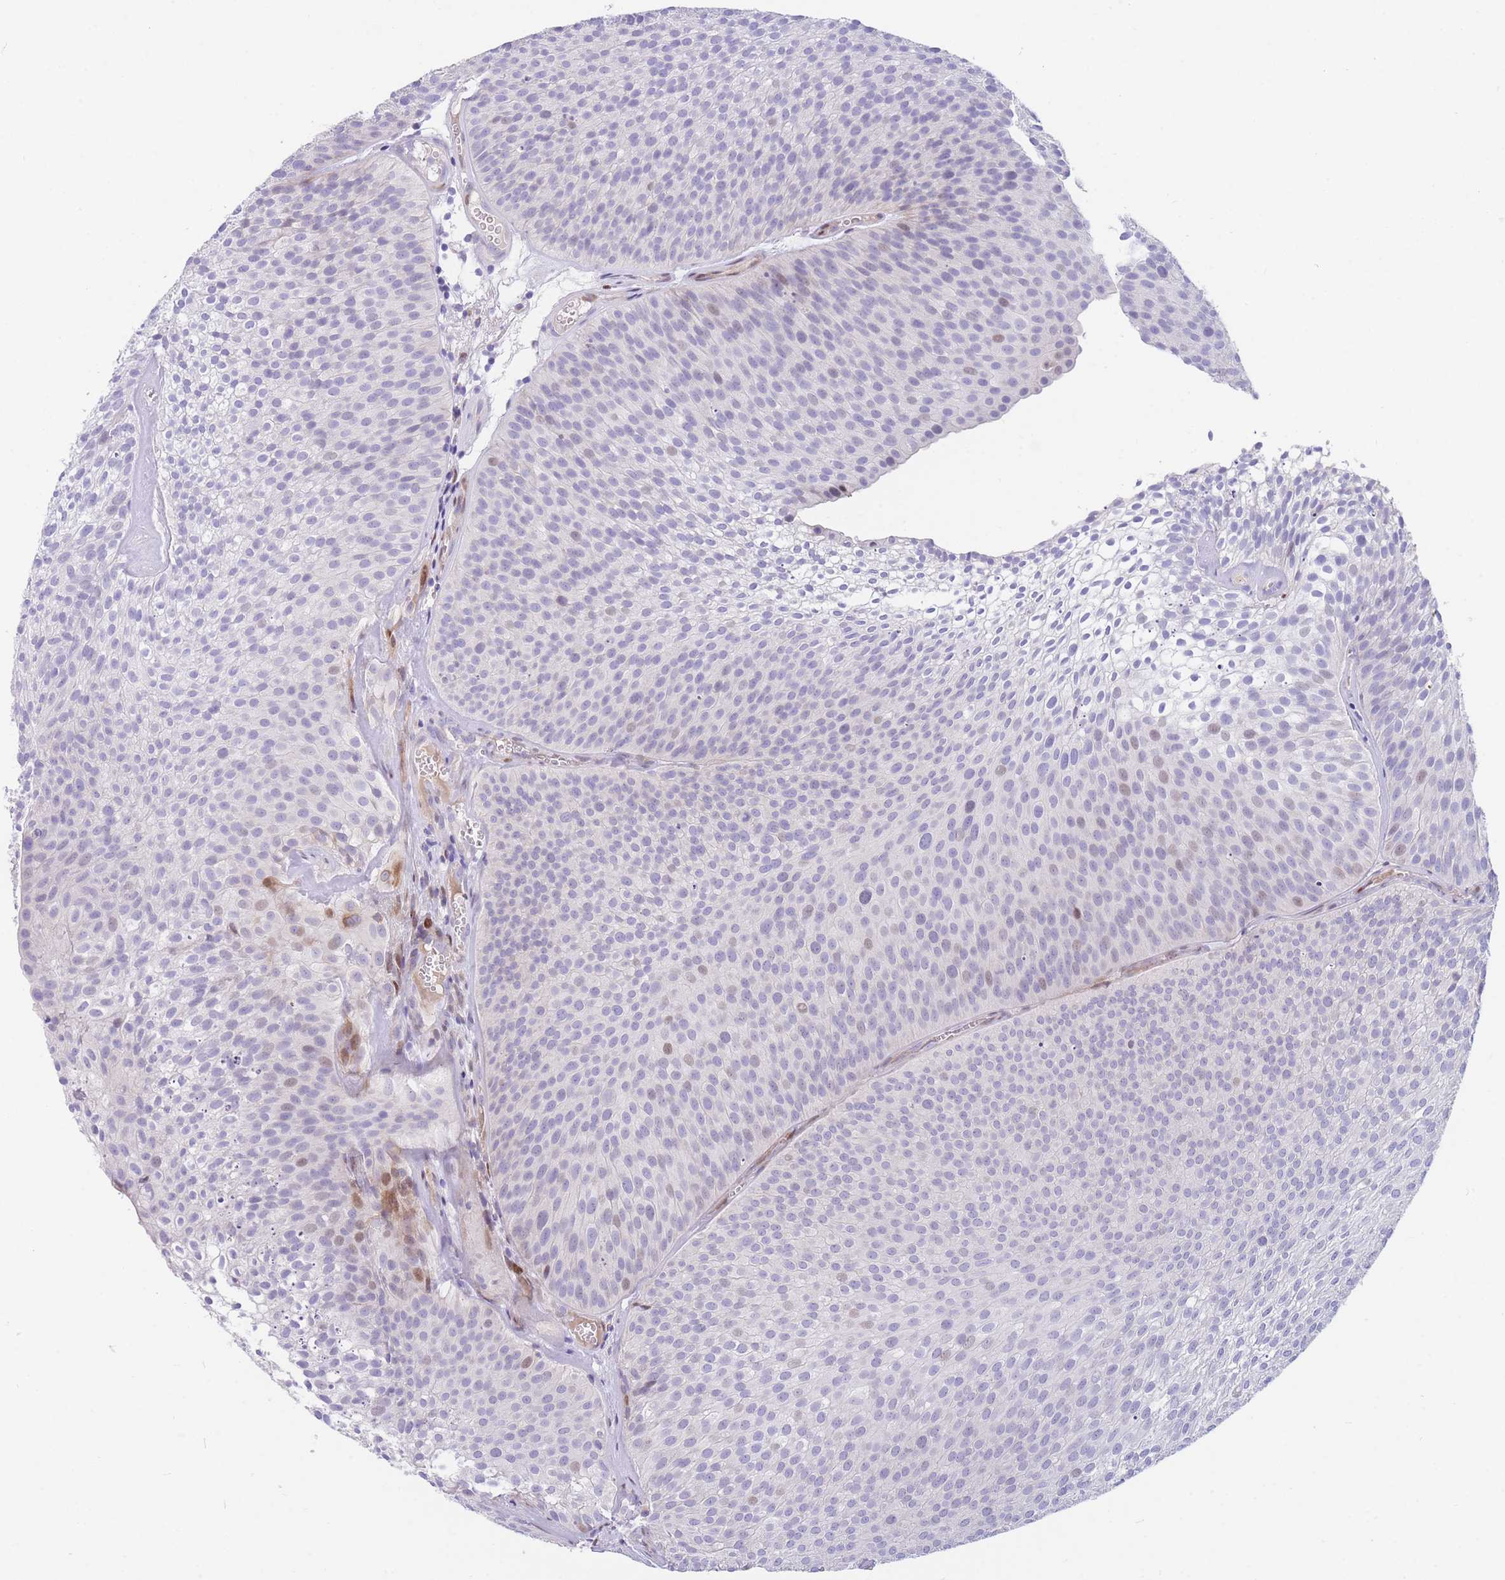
{"staining": {"intensity": "negative", "quantity": "none", "location": "none"}, "tissue": "urothelial cancer", "cell_type": "Tumor cells", "image_type": "cancer", "snomed": [{"axis": "morphology", "description": "Urothelial carcinoma, Low grade"}, {"axis": "topography", "description": "Urinary bladder"}], "caption": "A photomicrograph of urothelial cancer stained for a protein demonstrates no brown staining in tumor cells. (DAB immunohistochemistry visualized using brightfield microscopy, high magnification).", "gene": "SHCBP1", "patient": {"sex": "male", "age": 91}}